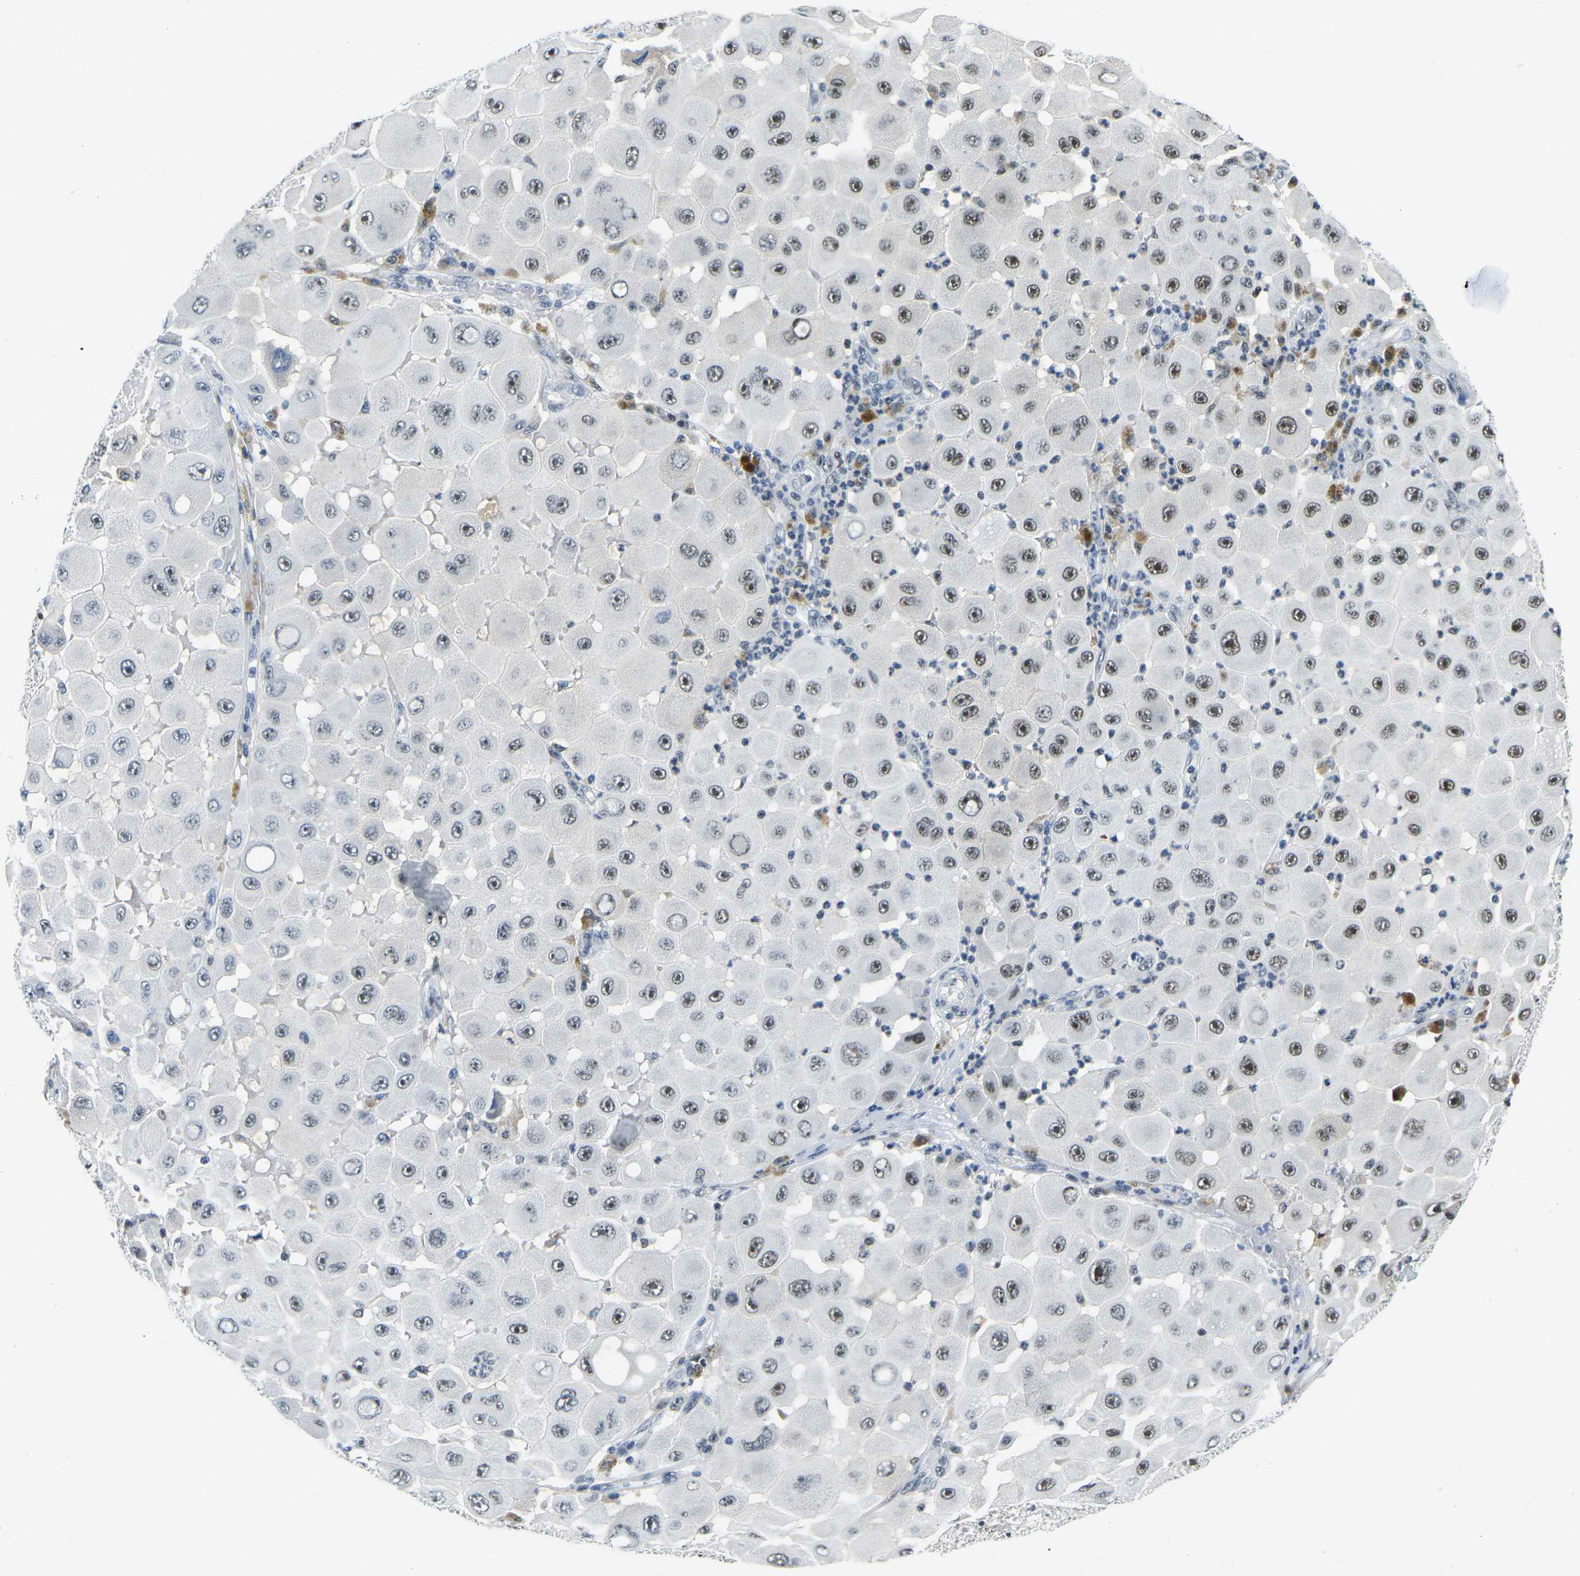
{"staining": {"intensity": "moderate", "quantity": ">75%", "location": "nuclear"}, "tissue": "melanoma", "cell_type": "Tumor cells", "image_type": "cancer", "snomed": [{"axis": "morphology", "description": "Malignant melanoma, NOS"}, {"axis": "topography", "description": "Skin"}], "caption": "IHC staining of melanoma, which reveals medium levels of moderate nuclear staining in about >75% of tumor cells indicating moderate nuclear protein staining. The staining was performed using DAB (3,3'-diaminobenzidine) (brown) for protein detection and nuclei were counterstained in hematoxylin (blue).", "gene": "PRPF8", "patient": {"sex": "female", "age": 81}}